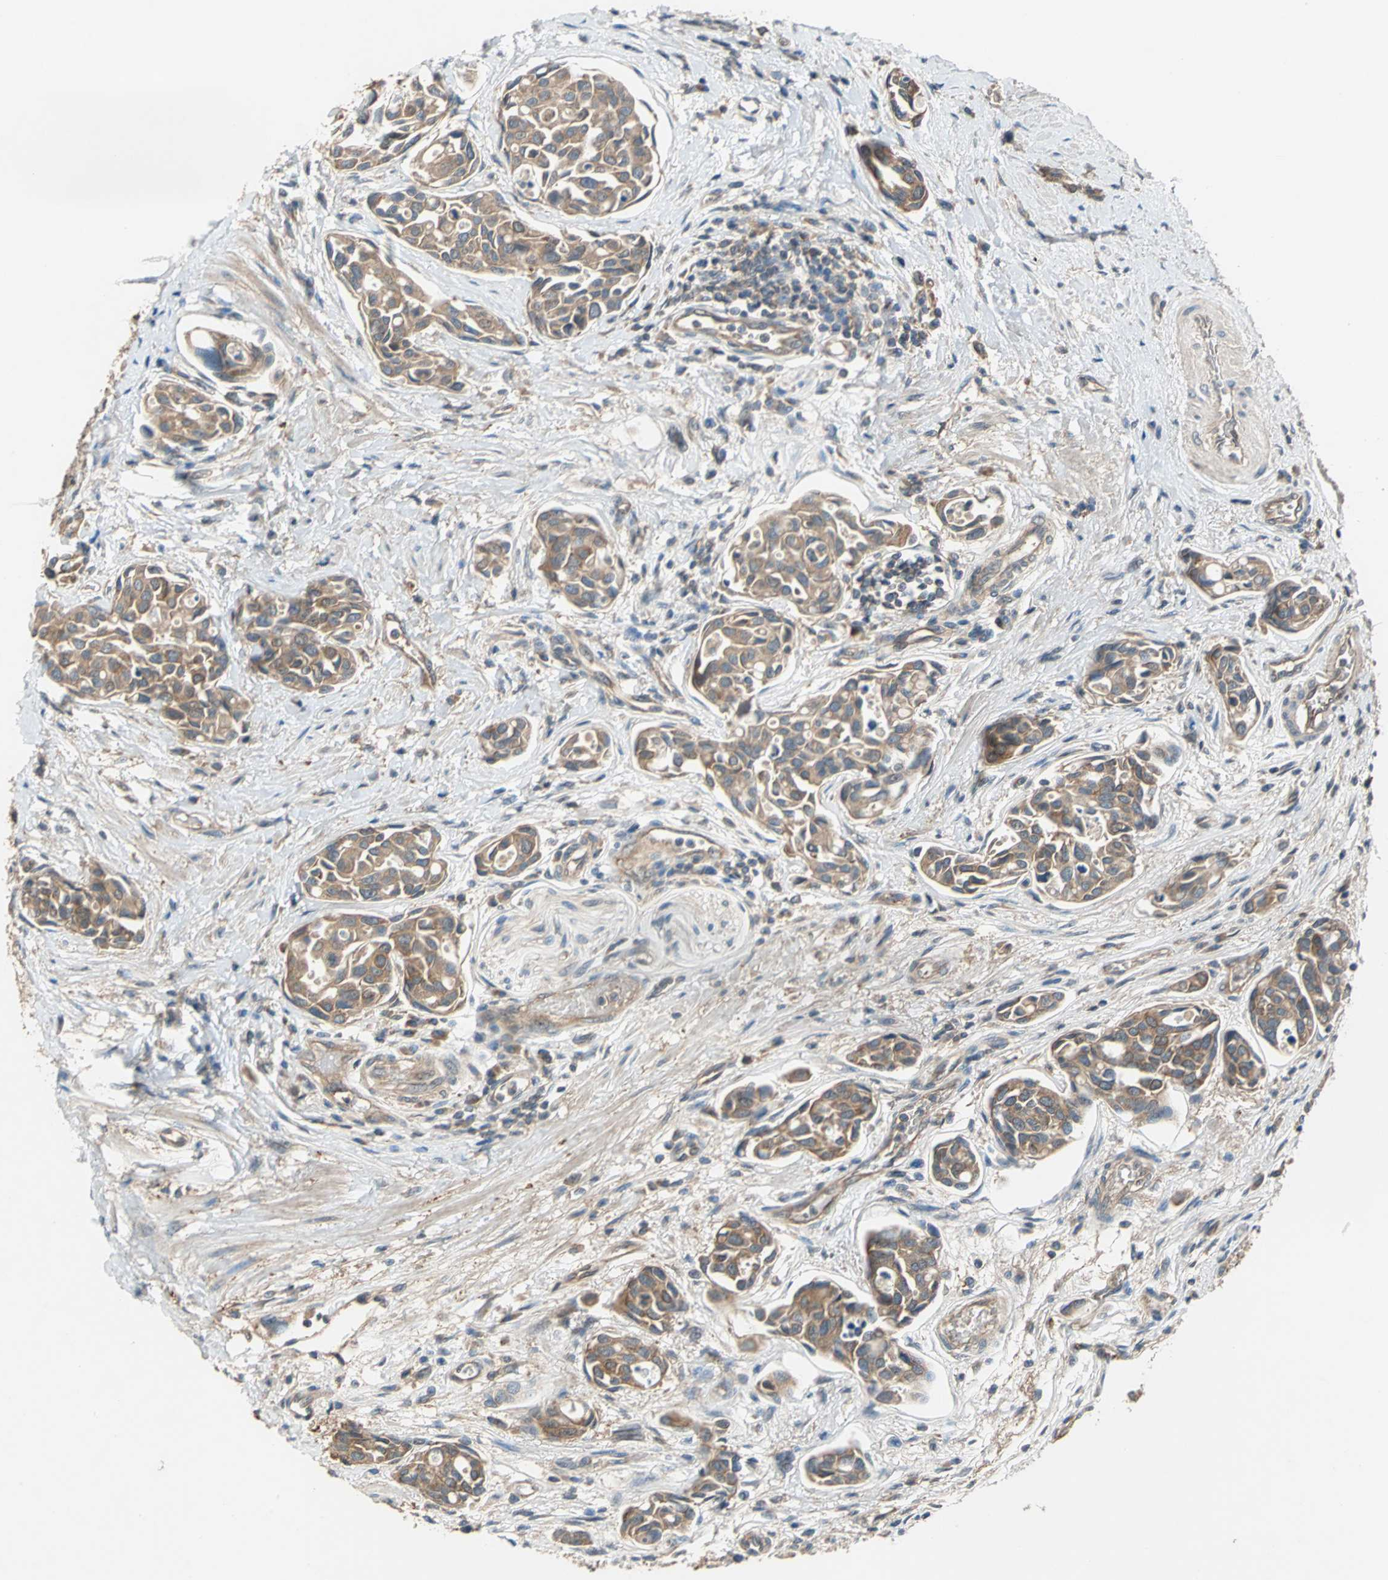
{"staining": {"intensity": "moderate", "quantity": ">75%", "location": "cytoplasmic/membranous"}, "tissue": "urothelial cancer", "cell_type": "Tumor cells", "image_type": "cancer", "snomed": [{"axis": "morphology", "description": "Urothelial carcinoma, High grade"}, {"axis": "topography", "description": "Urinary bladder"}], "caption": "There is medium levels of moderate cytoplasmic/membranous positivity in tumor cells of urothelial carcinoma (high-grade), as demonstrated by immunohistochemical staining (brown color).", "gene": "EMCN", "patient": {"sex": "male", "age": 78}}